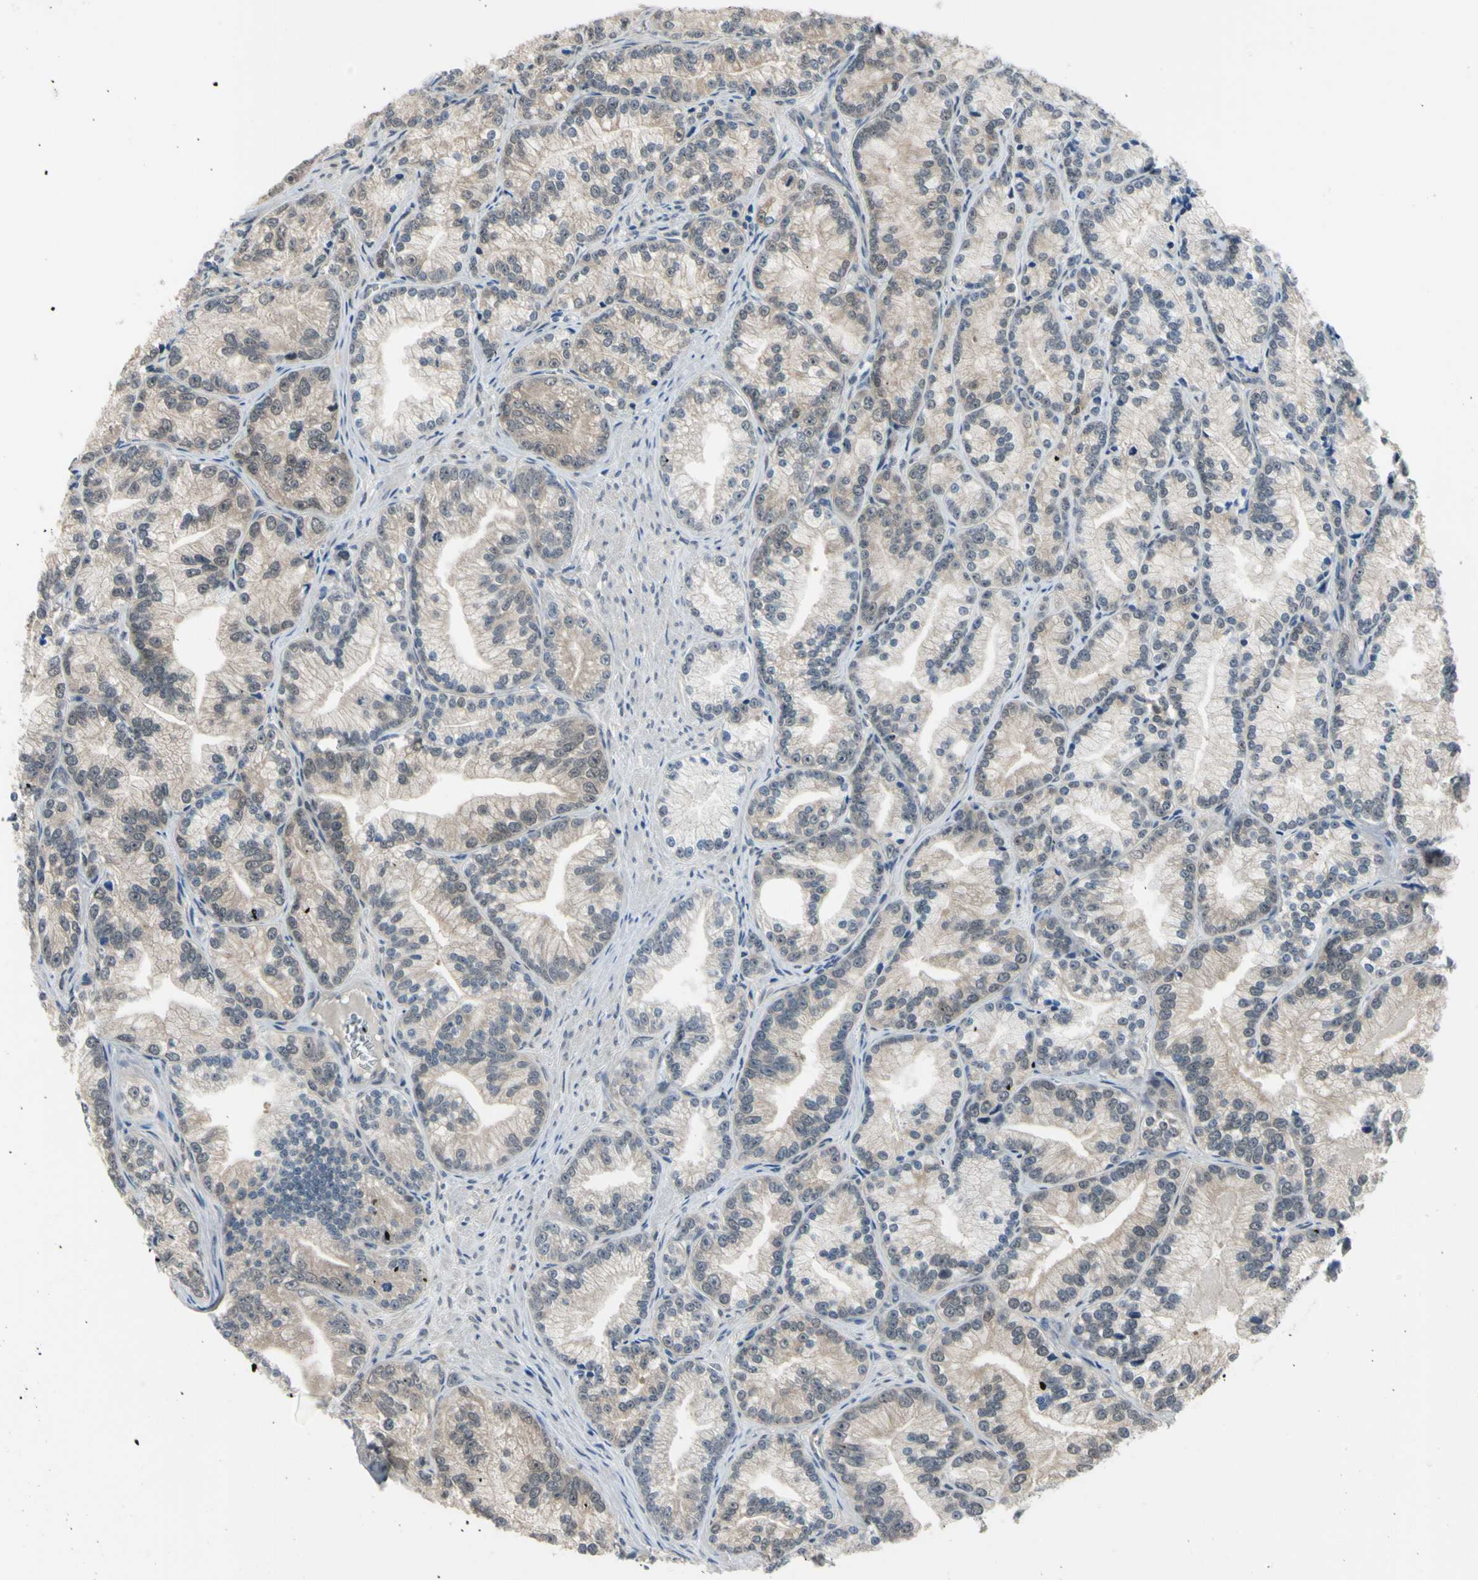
{"staining": {"intensity": "negative", "quantity": "none", "location": "none"}, "tissue": "prostate cancer", "cell_type": "Tumor cells", "image_type": "cancer", "snomed": [{"axis": "morphology", "description": "Adenocarcinoma, Low grade"}, {"axis": "topography", "description": "Prostate"}], "caption": "A high-resolution image shows immunohistochemistry (IHC) staining of prostate low-grade adenocarcinoma, which shows no significant expression in tumor cells.", "gene": "HSPA4", "patient": {"sex": "male", "age": 89}}